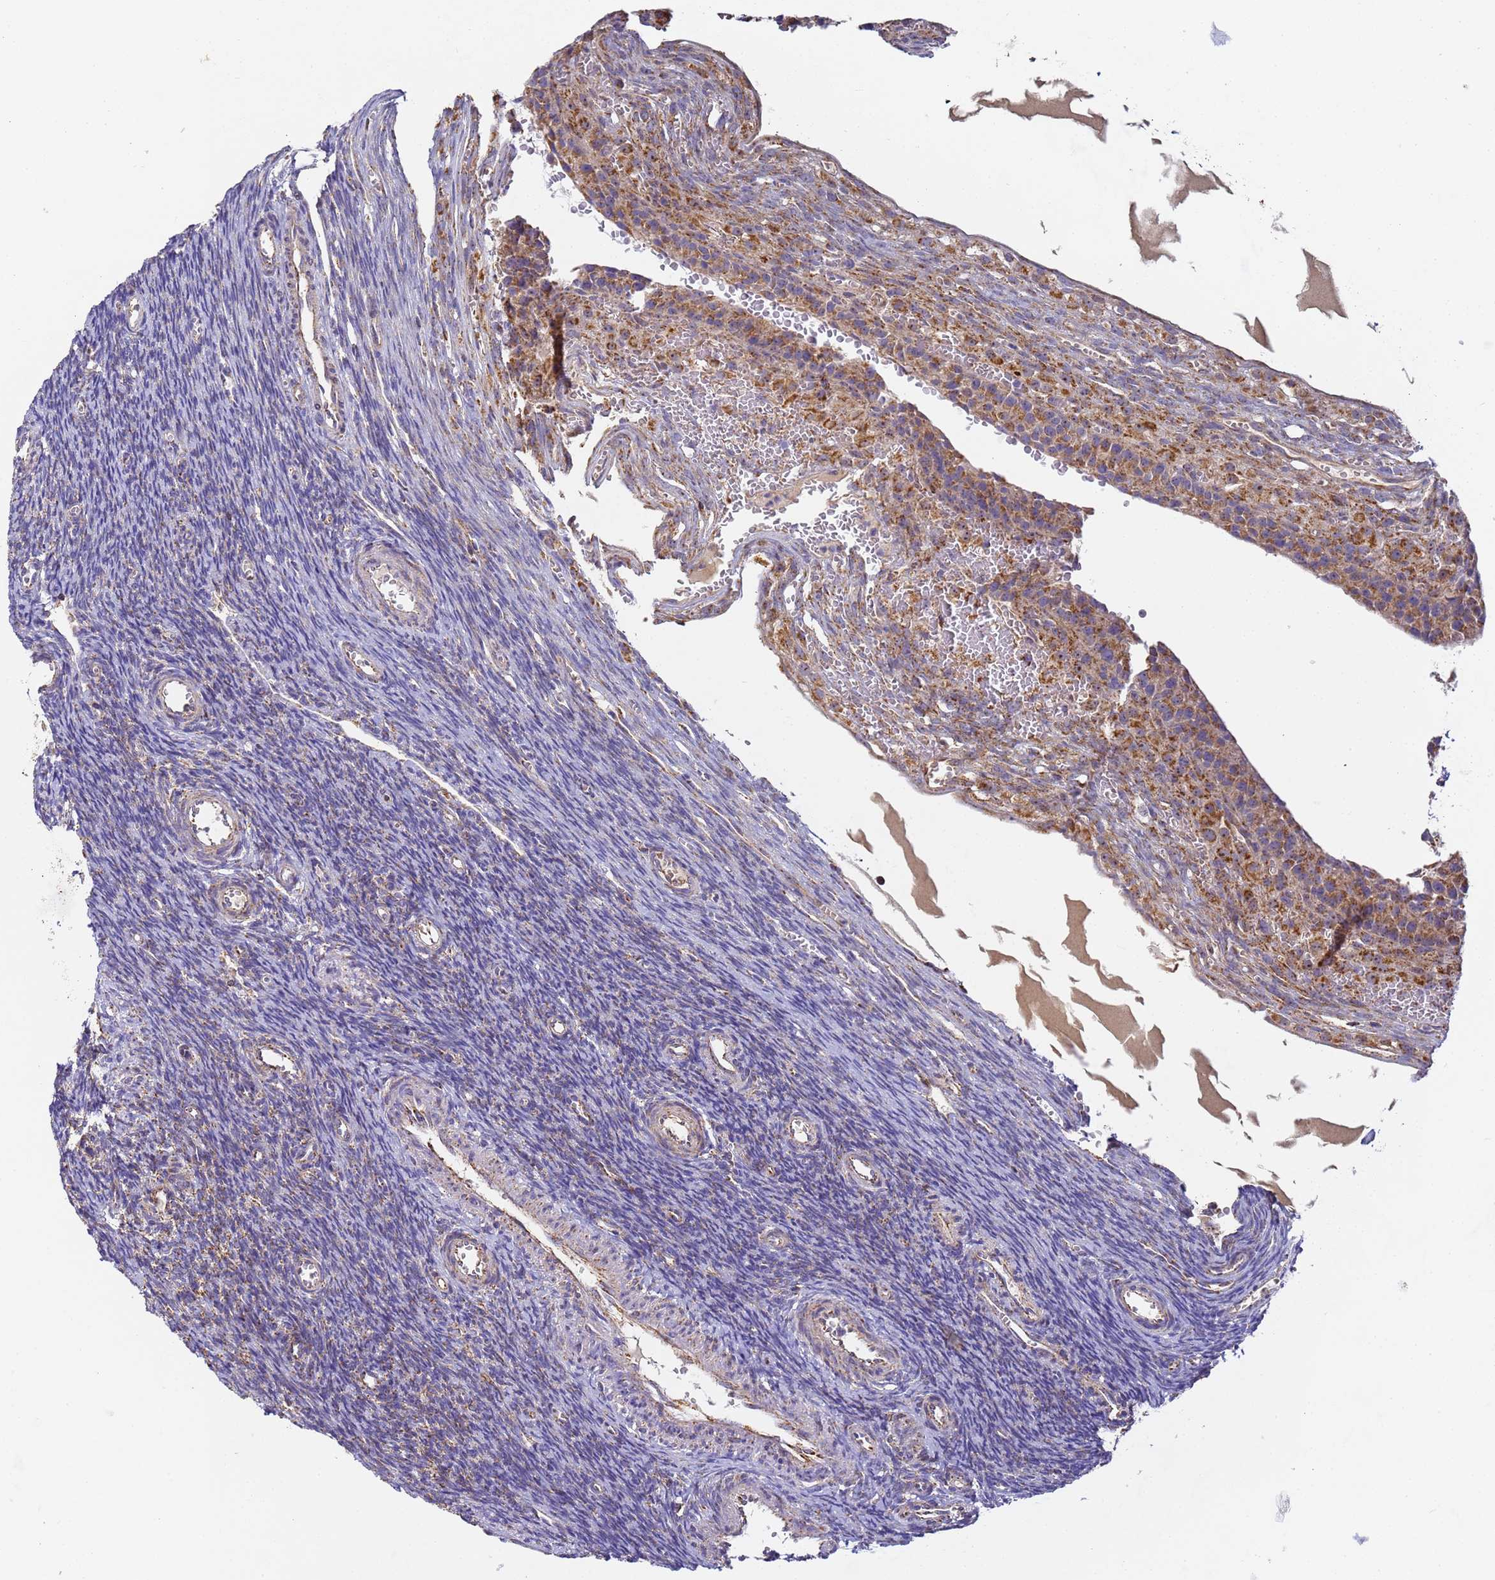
{"staining": {"intensity": "weak", "quantity": "25%-75%", "location": "cytoplasmic/membranous"}, "tissue": "ovary", "cell_type": "Ovarian stroma cells", "image_type": "normal", "snomed": [{"axis": "morphology", "description": "Normal tissue, NOS"}, {"axis": "topography", "description": "Ovary"}], "caption": "Unremarkable ovary was stained to show a protein in brown. There is low levels of weak cytoplasmic/membranous positivity in approximately 25%-75% of ovarian stroma cells. Ihc stains the protein in brown and the nuclei are stained blue.", "gene": "FRG2B", "patient": {"sex": "female", "age": 39}}